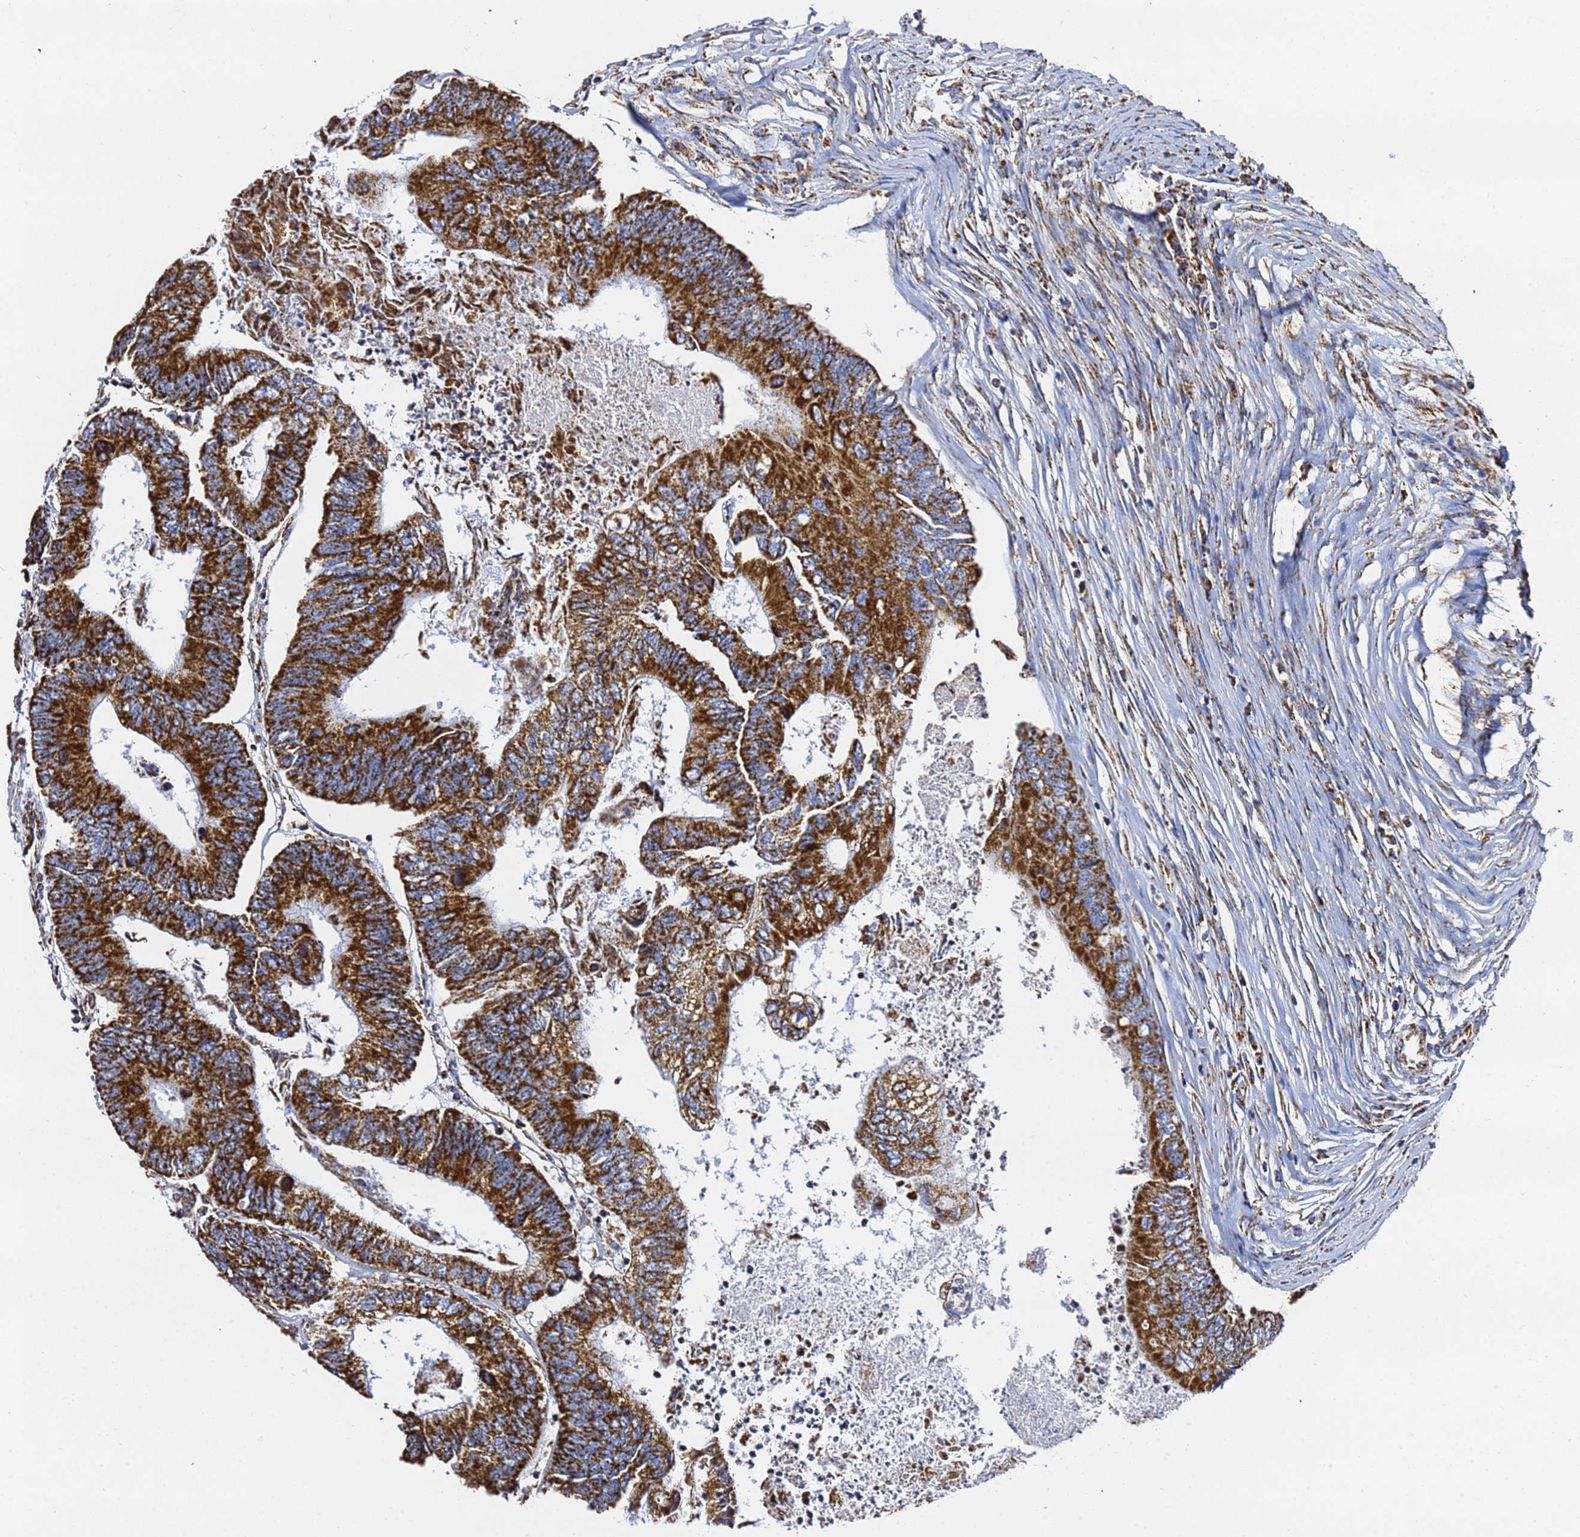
{"staining": {"intensity": "strong", "quantity": ">75%", "location": "cytoplasmic/membranous"}, "tissue": "colorectal cancer", "cell_type": "Tumor cells", "image_type": "cancer", "snomed": [{"axis": "morphology", "description": "Adenocarcinoma, NOS"}, {"axis": "topography", "description": "Colon"}], "caption": "About >75% of tumor cells in human adenocarcinoma (colorectal) demonstrate strong cytoplasmic/membranous protein expression as visualized by brown immunohistochemical staining.", "gene": "PHB2", "patient": {"sex": "female", "age": 67}}